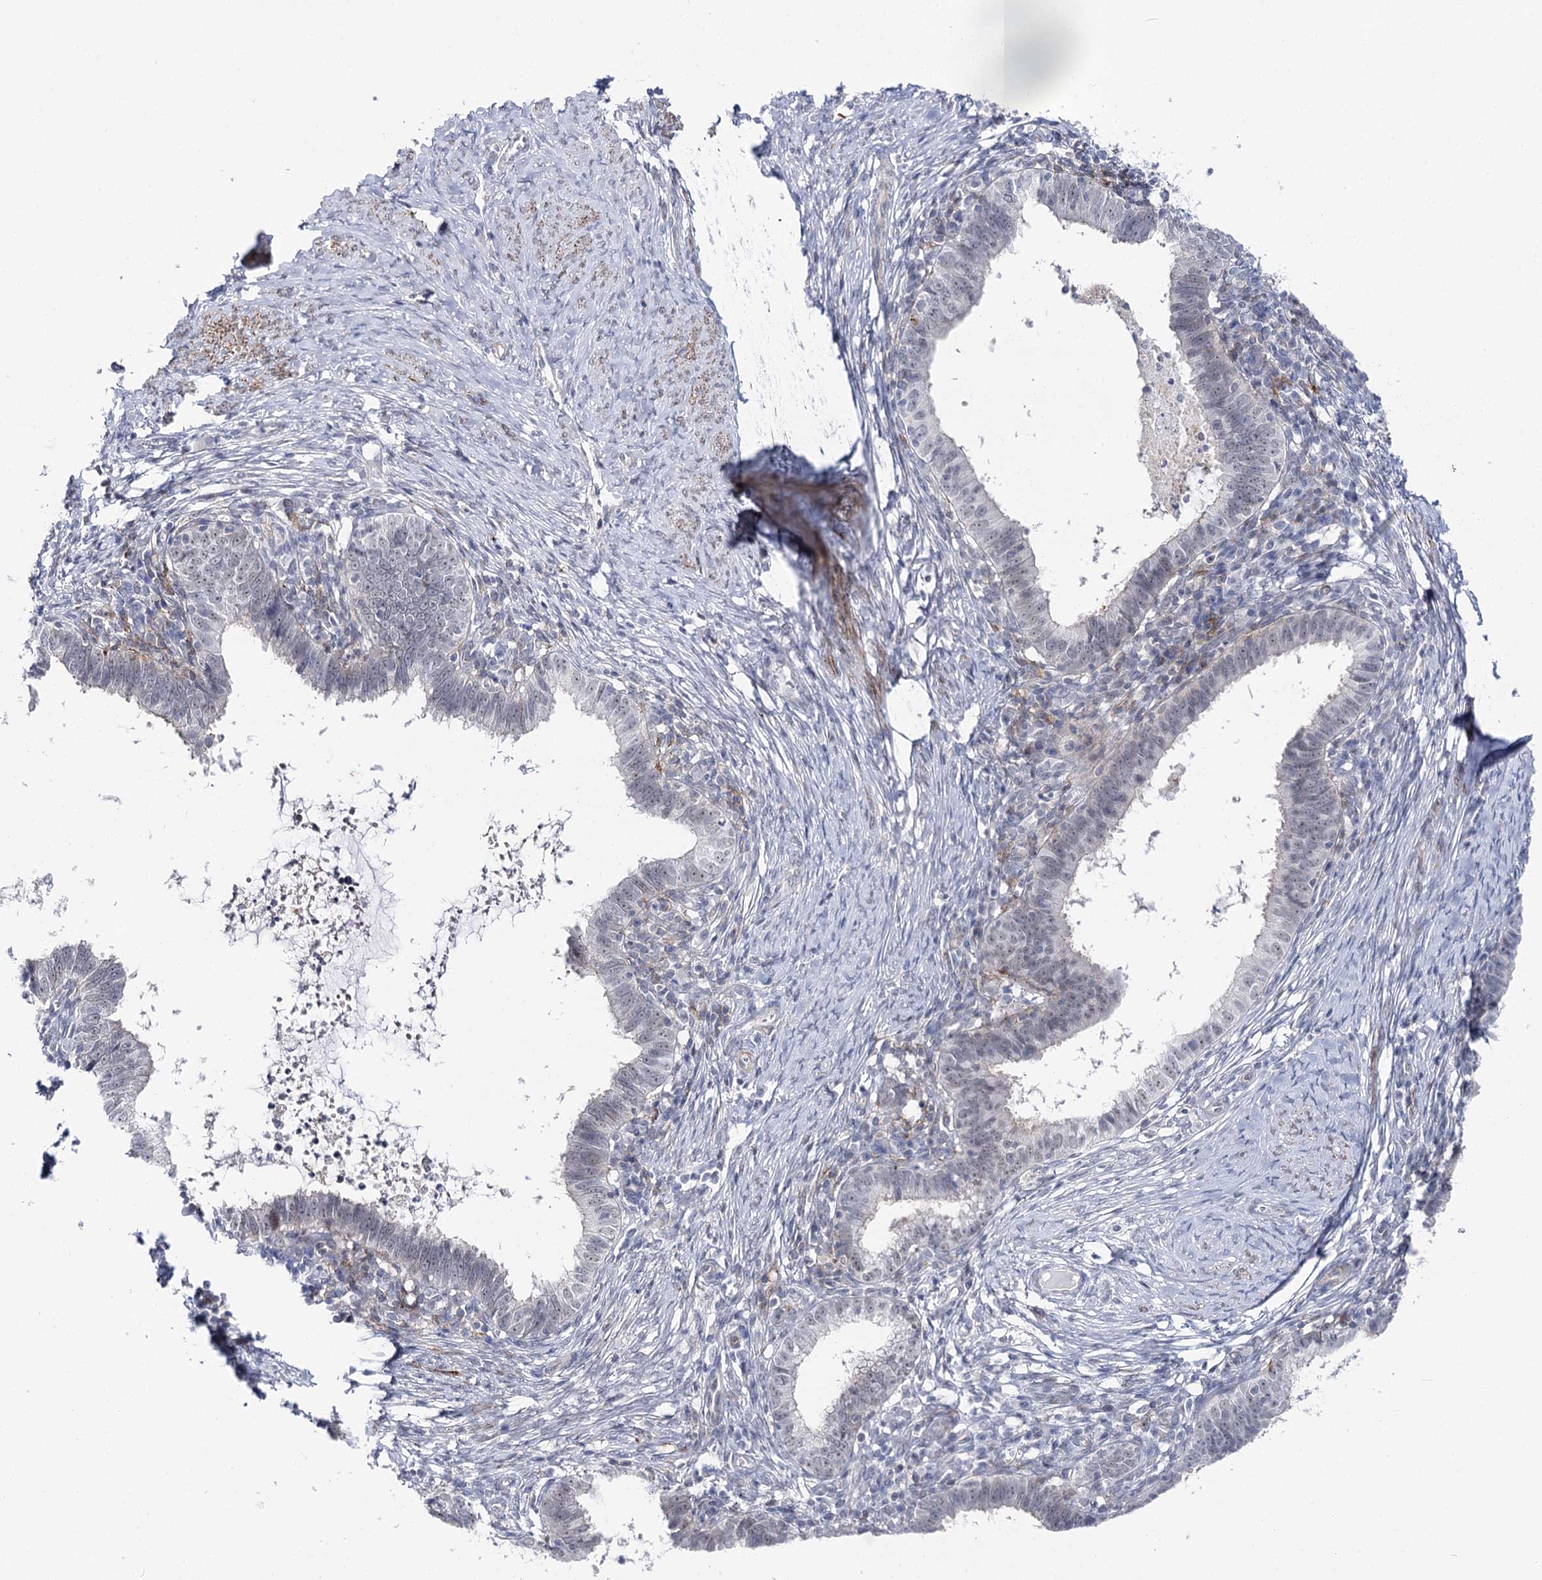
{"staining": {"intensity": "weak", "quantity": "<25%", "location": "nuclear"}, "tissue": "cervical cancer", "cell_type": "Tumor cells", "image_type": "cancer", "snomed": [{"axis": "morphology", "description": "Adenocarcinoma, NOS"}, {"axis": "topography", "description": "Cervix"}], "caption": "A micrograph of cervical adenocarcinoma stained for a protein reveals no brown staining in tumor cells.", "gene": "AGXT2", "patient": {"sex": "female", "age": 36}}